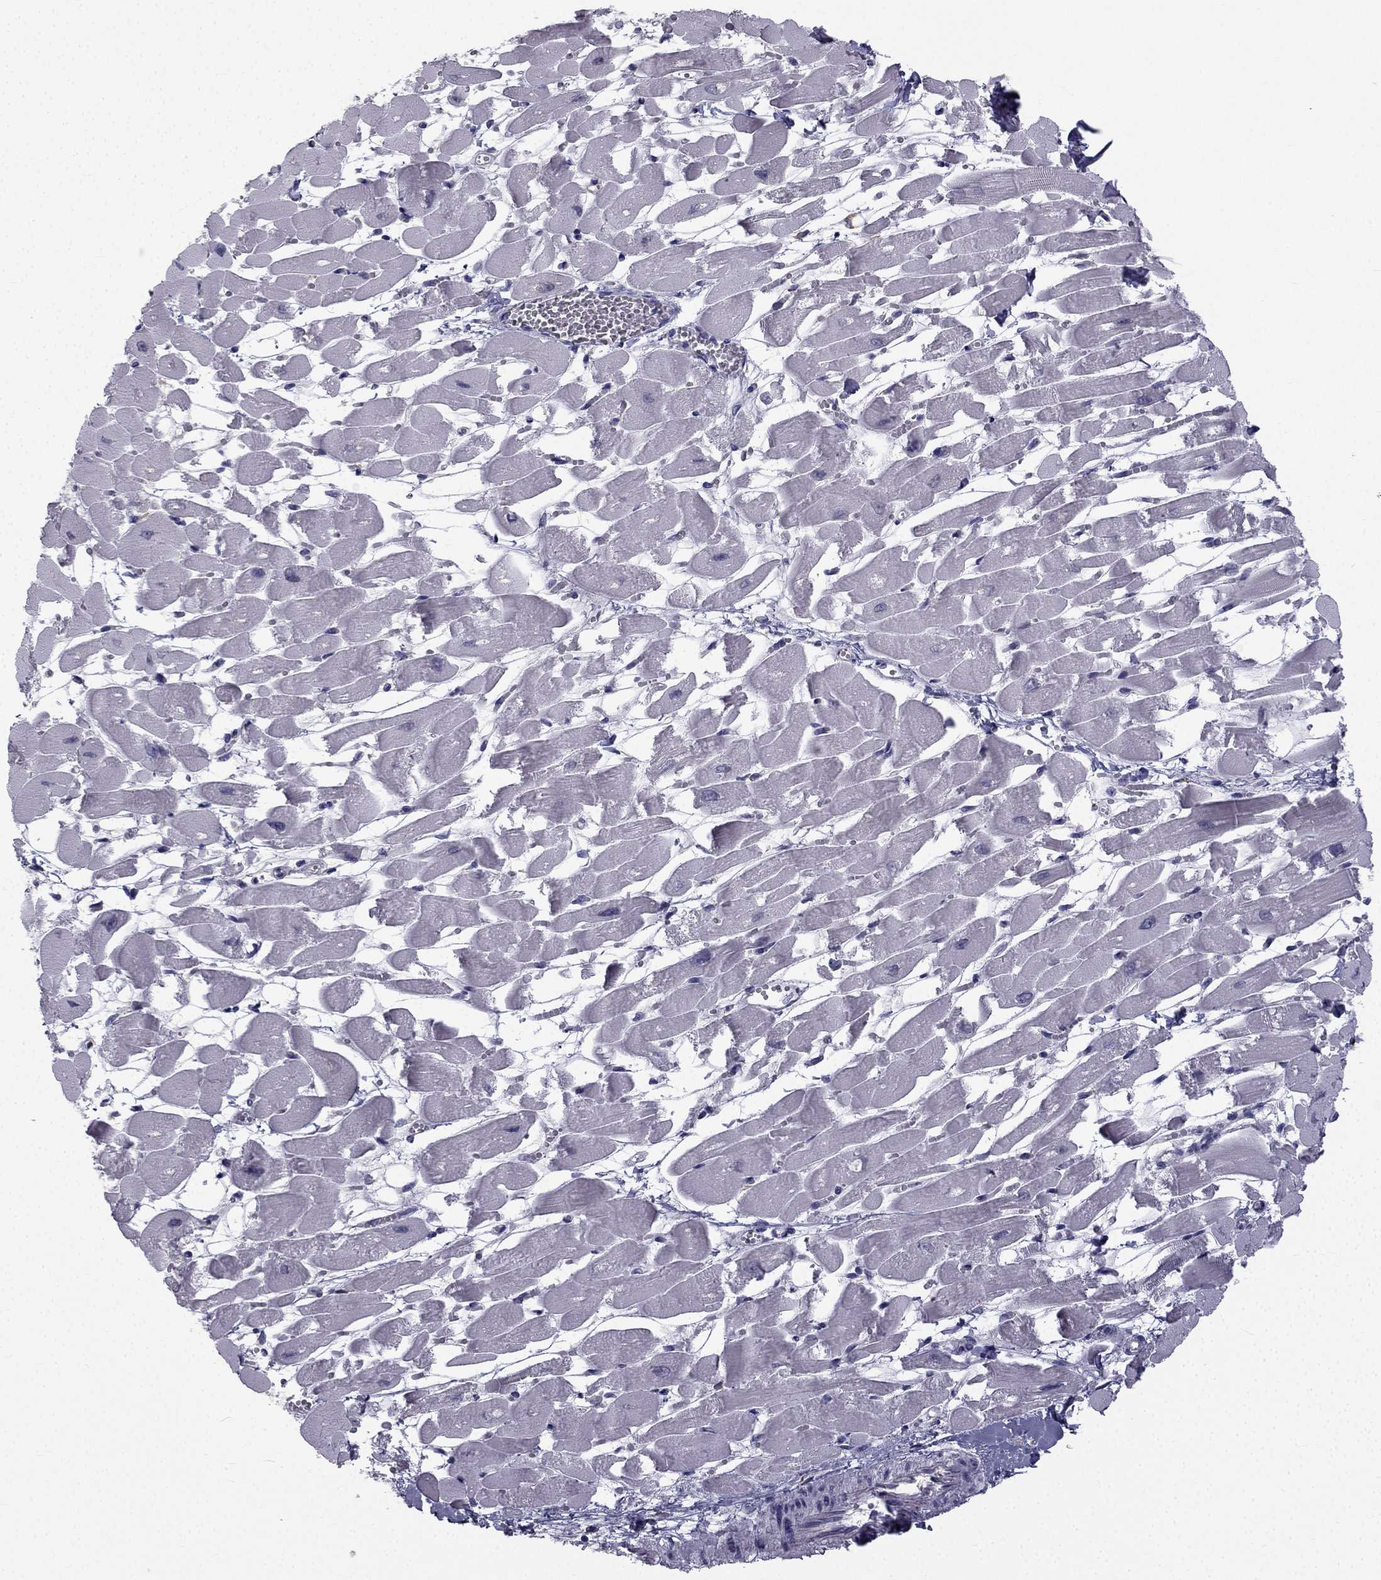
{"staining": {"intensity": "negative", "quantity": "none", "location": "none"}, "tissue": "heart muscle", "cell_type": "Cardiomyocytes", "image_type": "normal", "snomed": [{"axis": "morphology", "description": "Normal tissue, NOS"}, {"axis": "topography", "description": "Heart"}], "caption": "The micrograph shows no staining of cardiomyocytes in benign heart muscle.", "gene": "CCDC40", "patient": {"sex": "female", "age": 52}}